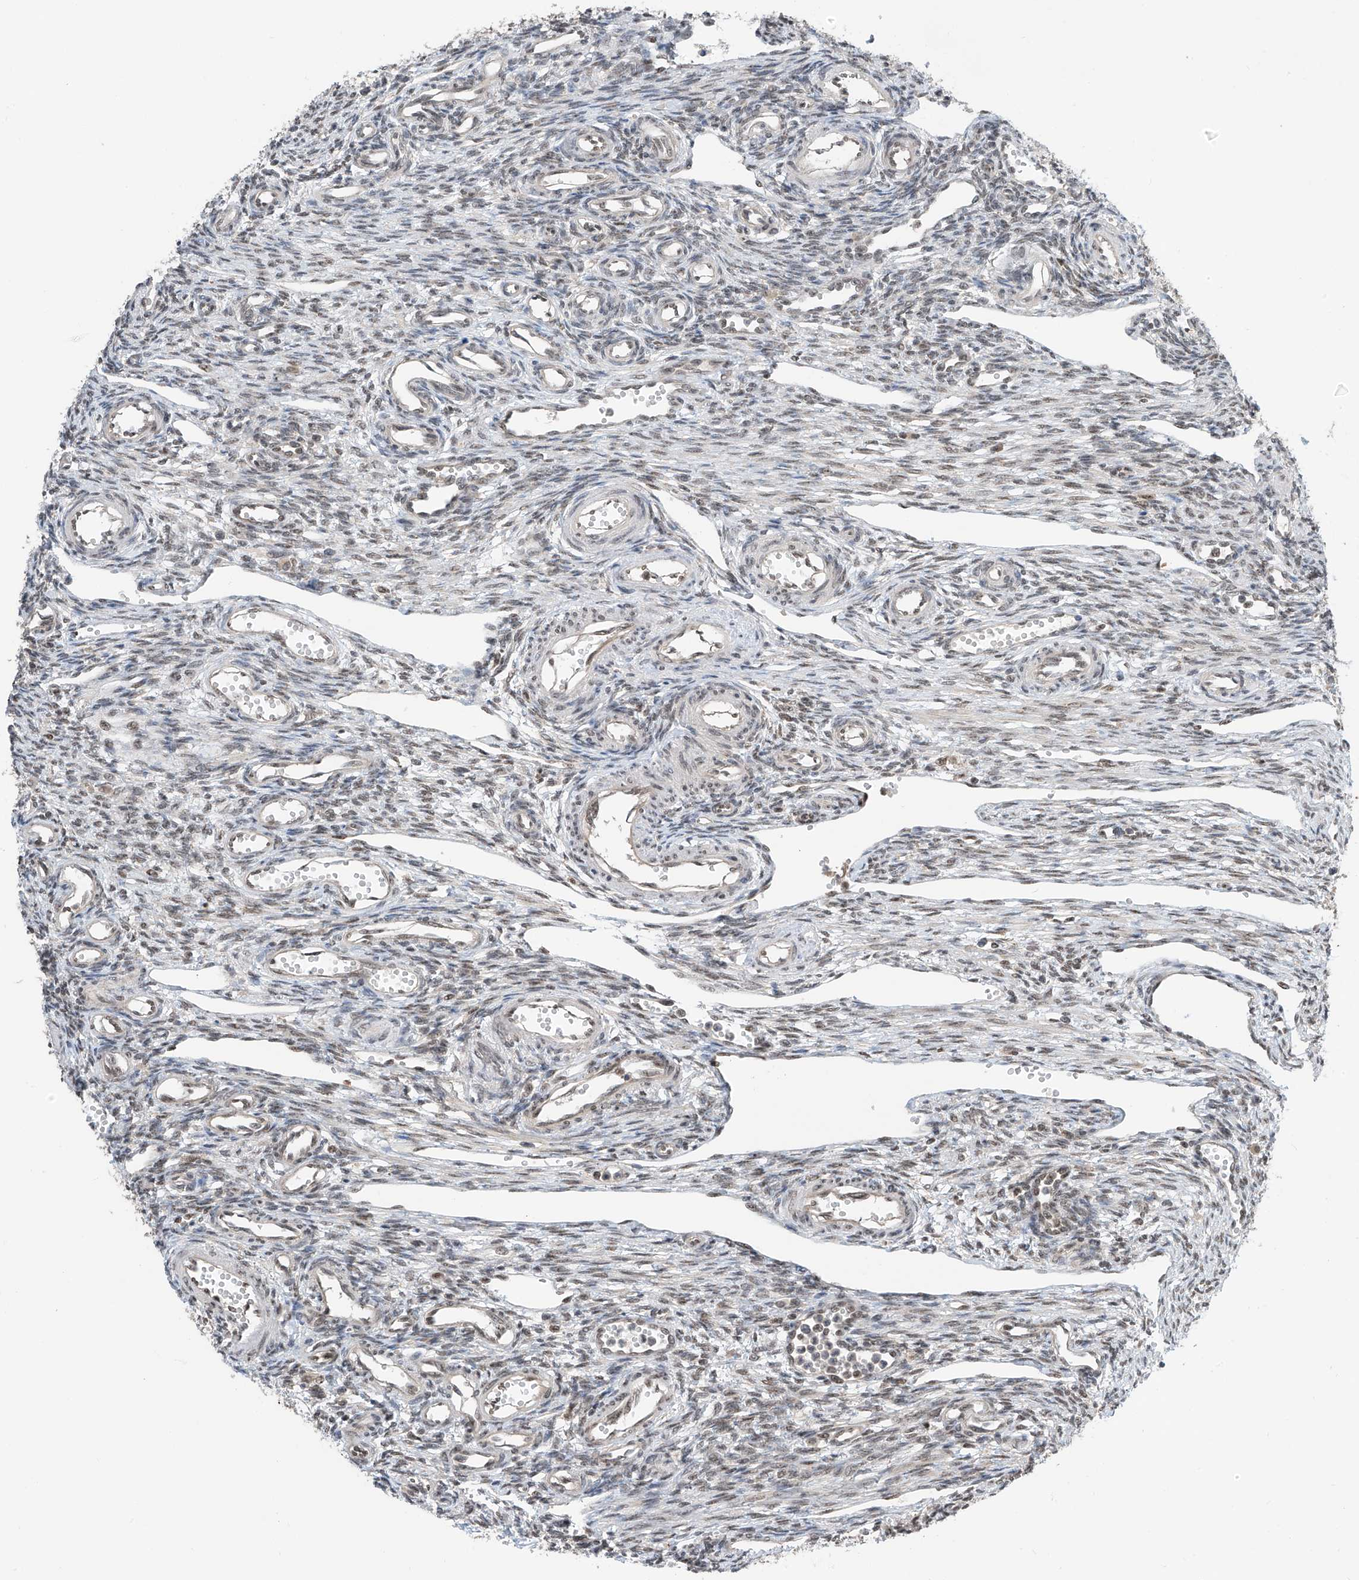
{"staining": {"intensity": "weak", "quantity": "25%-75%", "location": "nuclear"}, "tissue": "ovary", "cell_type": "Ovarian stroma cells", "image_type": "normal", "snomed": [{"axis": "morphology", "description": "Normal tissue, NOS"}, {"axis": "morphology", "description": "Cyst, NOS"}, {"axis": "topography", "description": "Ovary"}], "caption": "Weak nuclear expression is seen in about 25%-75% of ovarian stroma cells in unremarkable ovary.", "gene": "RPAIN", "patient": {"sex": "female", "age": 33}}